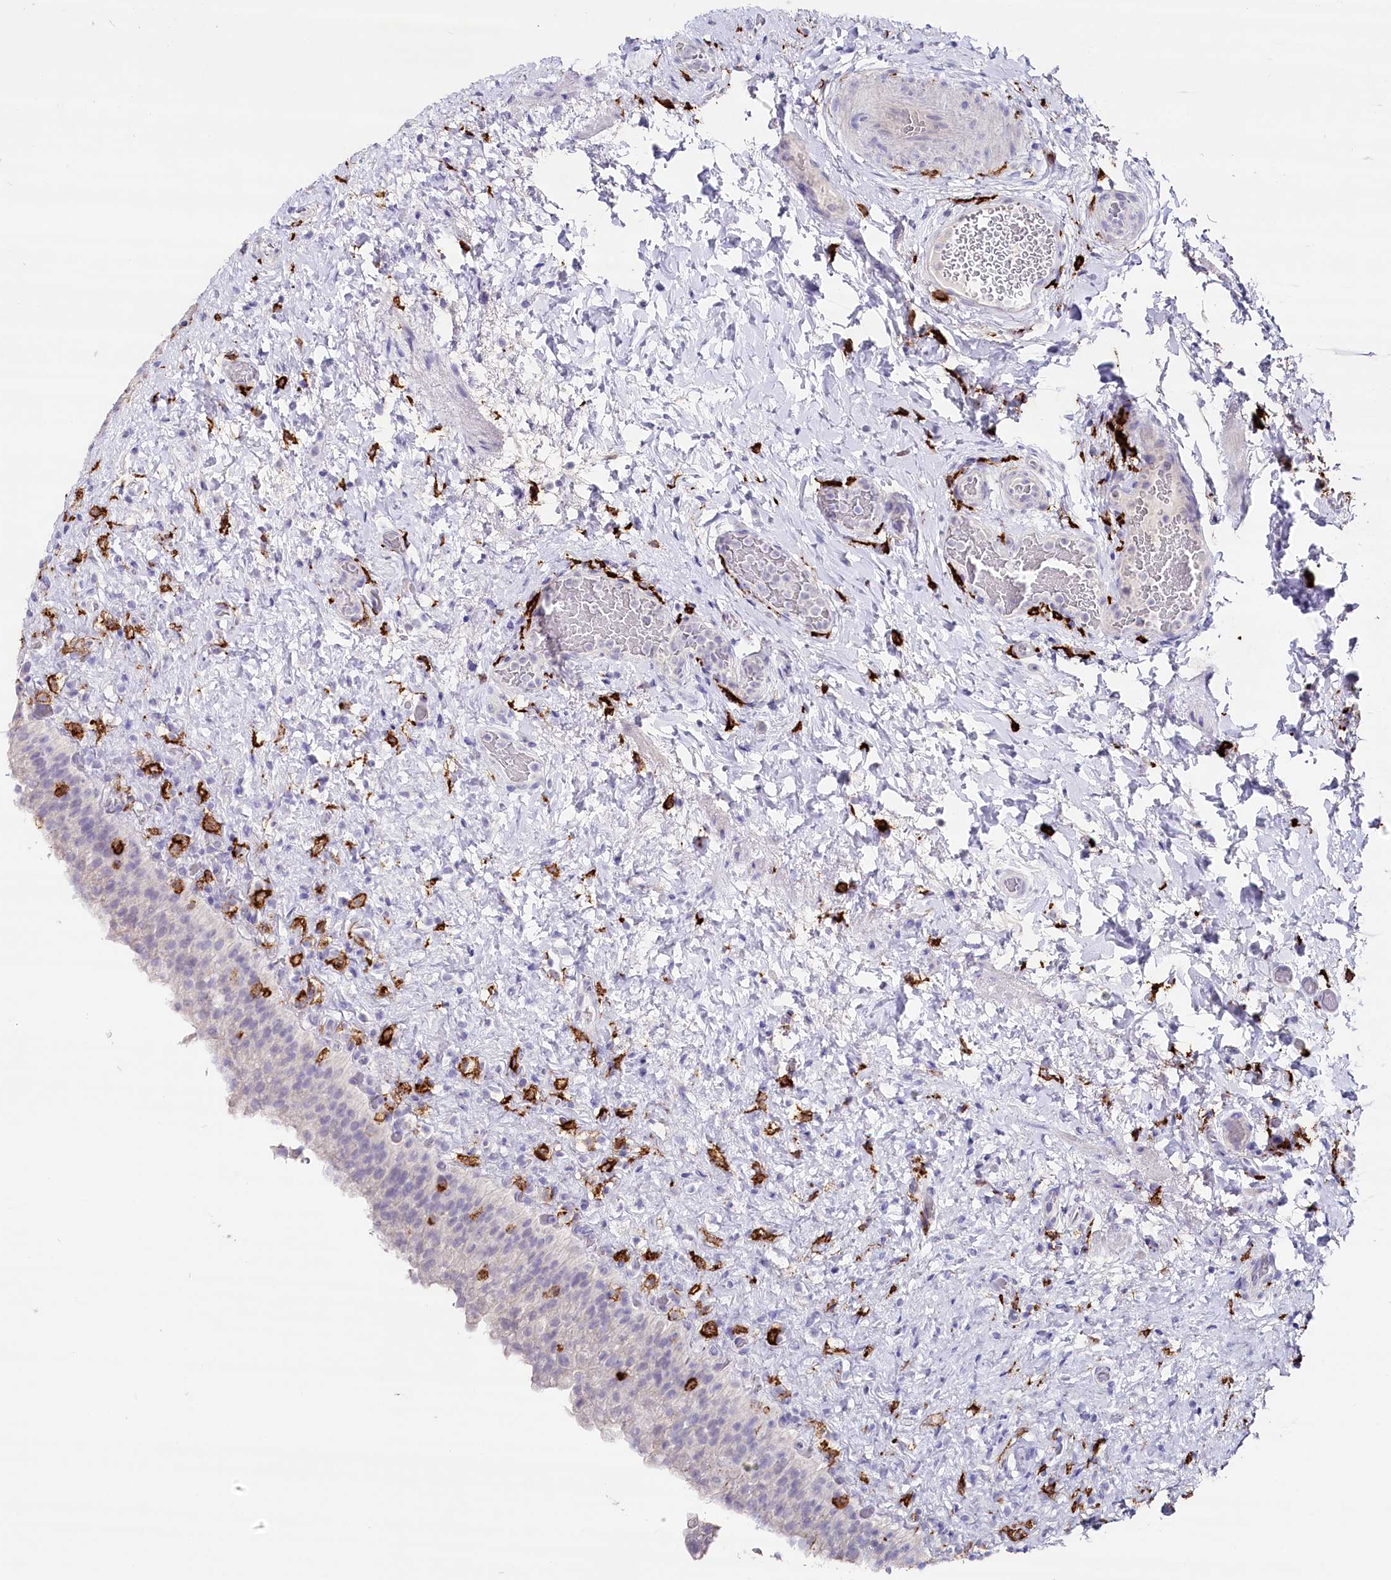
{"staining": {"intensity": "negative", "quantity": "none", "location": "none"}, "tissue": "urinary bladder", "cell_type": "Urothelial cells", "image_type": "normal", "snomed": [{"axis": "morphology", "description": "Normal tissue, NOS"}, {"axis": "topography", "description": "Urinary bladder"}], "caption": "A micrograph of urinary bladder stained for a protein reveals no brown staining in urothelial cells. The staining is performed using DAB brown chromogen with nuclei counter-stained in using hematoxylin.", "gene": "CLEC4M", "patient": {"sex": "female", "age": 27}}